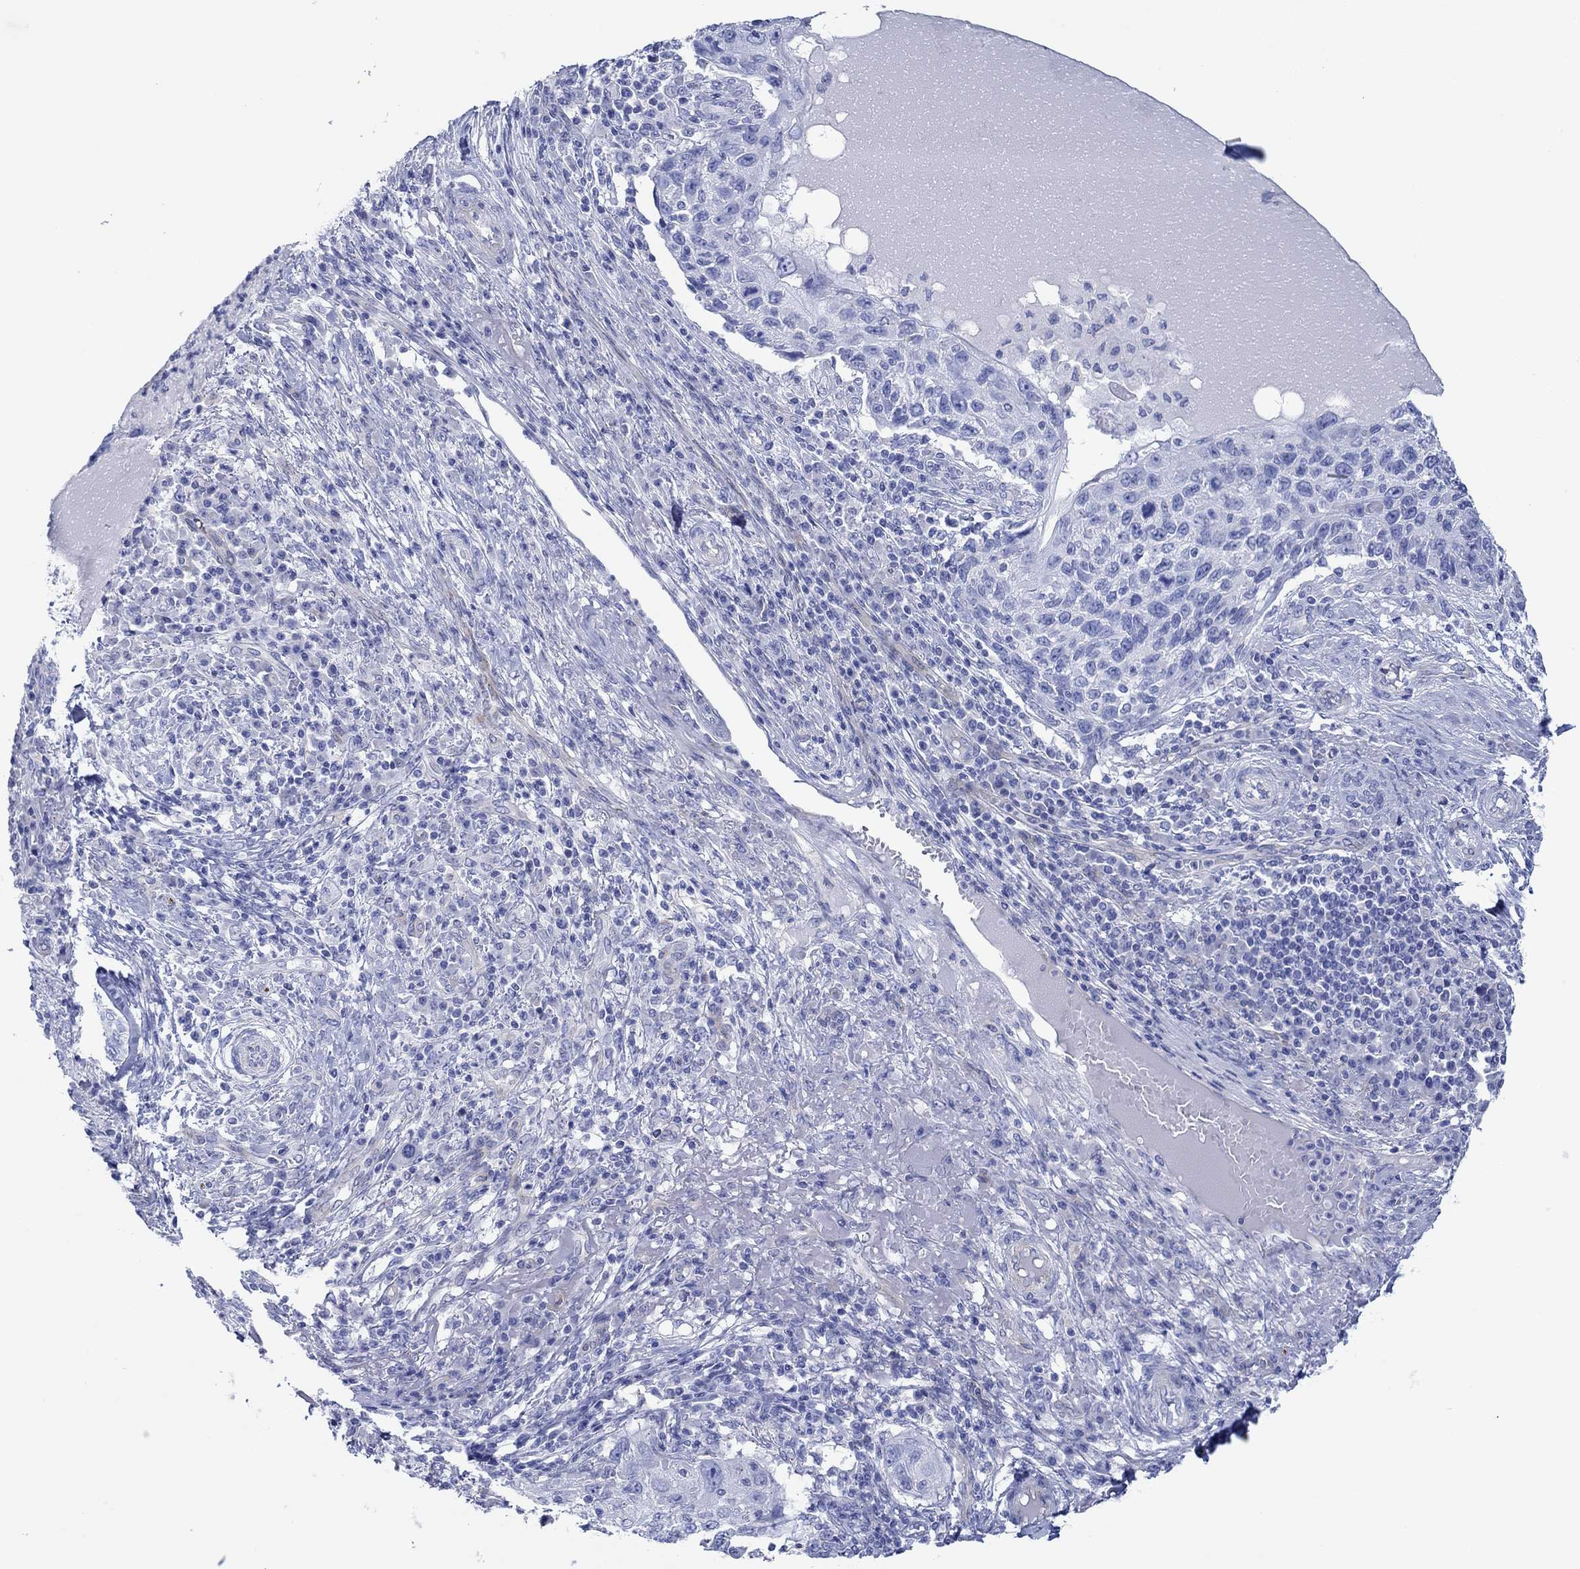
{"staining": {"intensity": "negative", "quantity": "none", "location": "none"}, "tissue": "skin cancer", "cell_type": "Tumor cells", "image_type": "cancer", "snomed": [{"axis": "morphology", "description": "Squamous cell carcinoma, NOS"}, {"axis": "topography", "description": "Skin"}], "caption": "Image shows no significant protein positivity in tumor cells of skin squamous cell carcinoma.", "gene": "IGFBP6", "patient": {"sex": "male", "age": 92}}